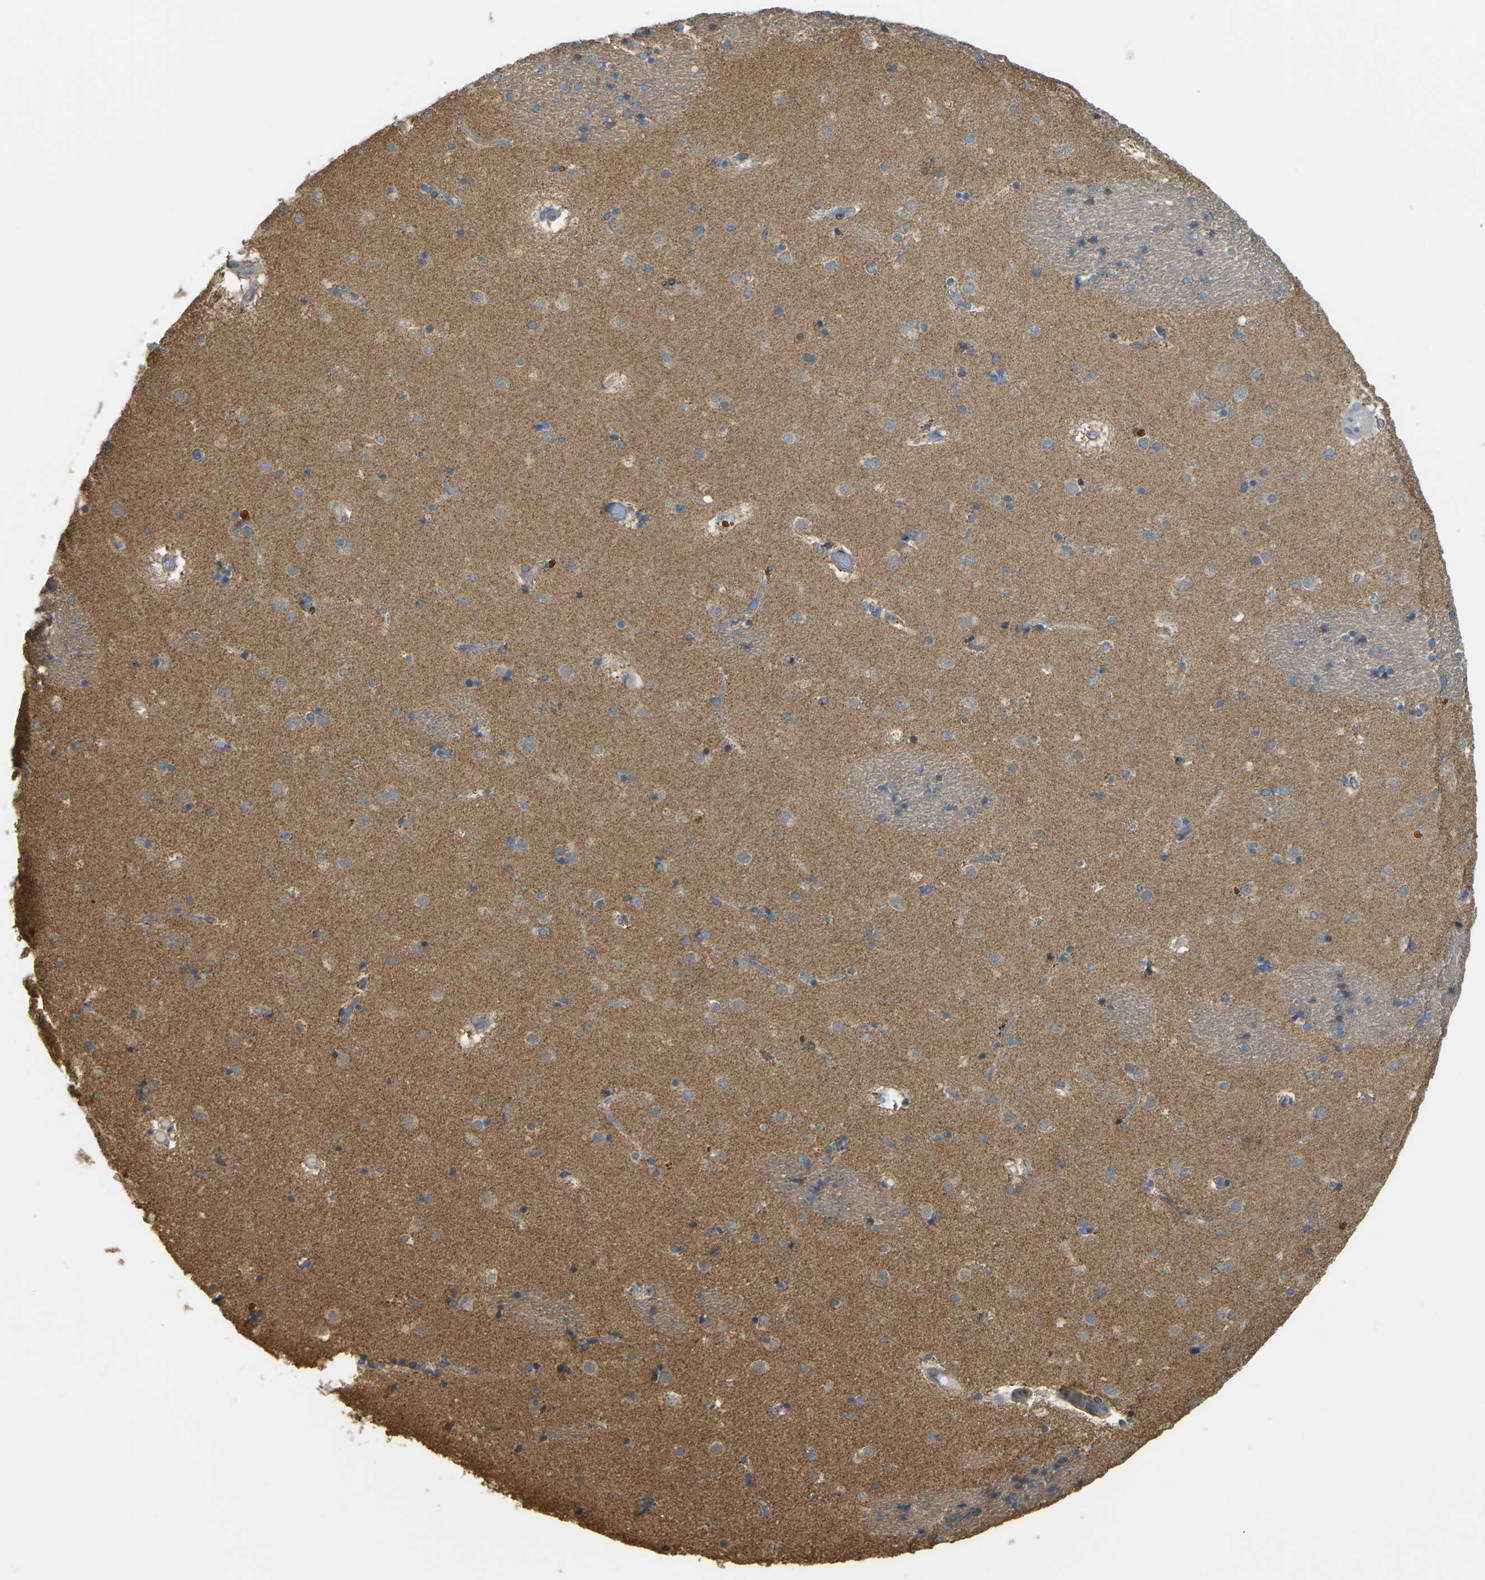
{"staining": {"intensity": "weak", "quantity": "25%-75%", "location": "cytoplasmic/membranous"}, "tissue": "caudate", "cell_type": "Glial cells", "image_type": "normal", "snomed": [{"axis": "morphology", "description": "Normal tissue, NOS"}, {"axis": "topography", "description": "Lateral ventricle wall"}], "caption": "The micrograph shows a brown stain indicating the presence of a protein in the cytoplasmic/membranous of glial cells in caudate.", "gene": "PSMD7", "patient": {"sex": "male", "age": 70}}